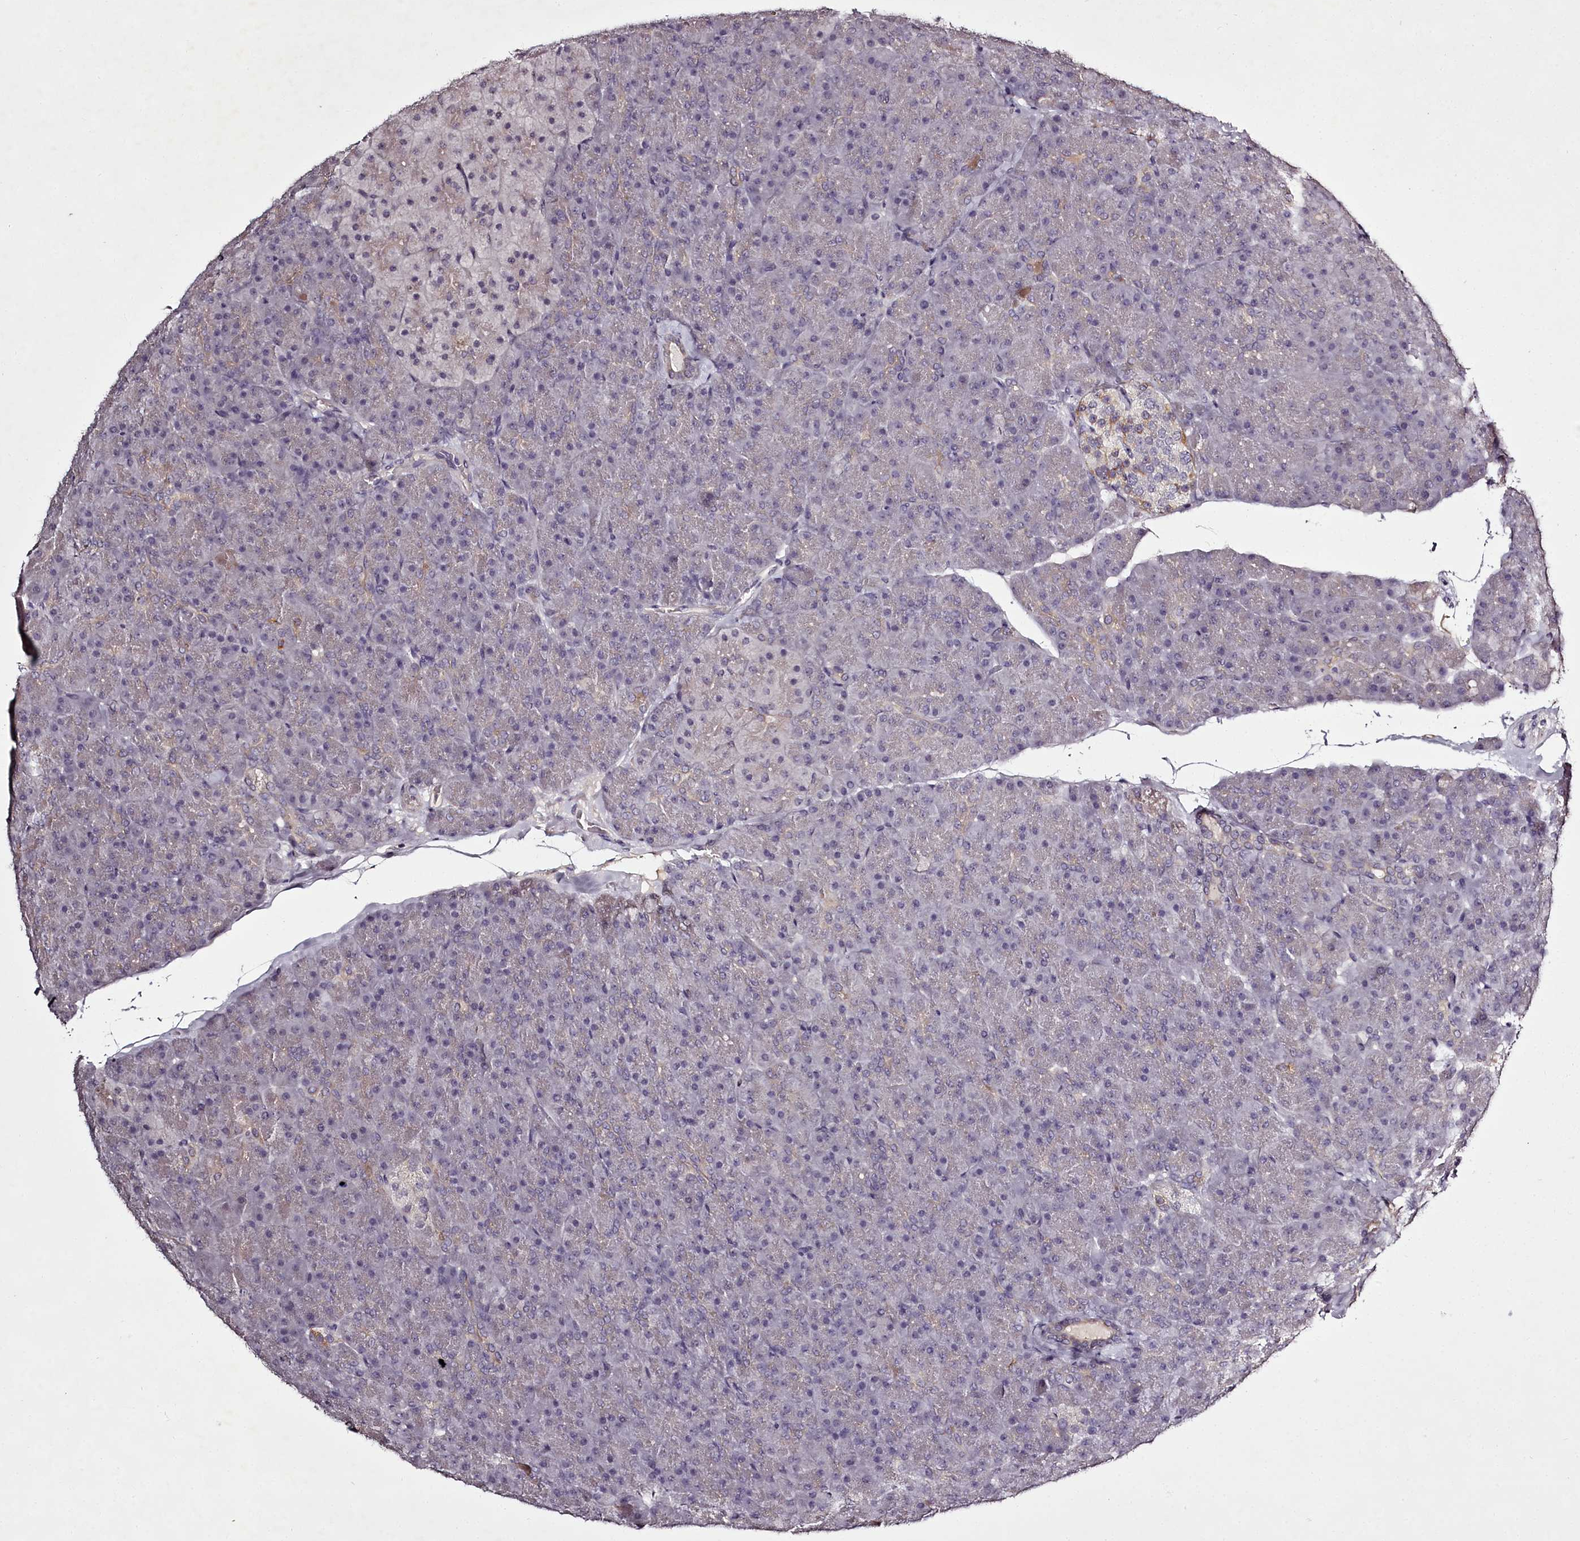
{"staining": {"intensity": "negative", "quantity": "none", "location": "none"}, "tissue": "pancreas", "cell_type": "Exocrine glandular cells", "image_type": "normal", "snomed": [{"axis": "morphology", "description": "Normal tissue, NOS"}, {"axis": "topography", "description": "Pancreas"}], "caption": "Histopathology image shows no protein staining in exocrine glandular cells of normal pancreas.", "gene": "RBMXL2", "patient": {"sex": "male", "age": 36}}